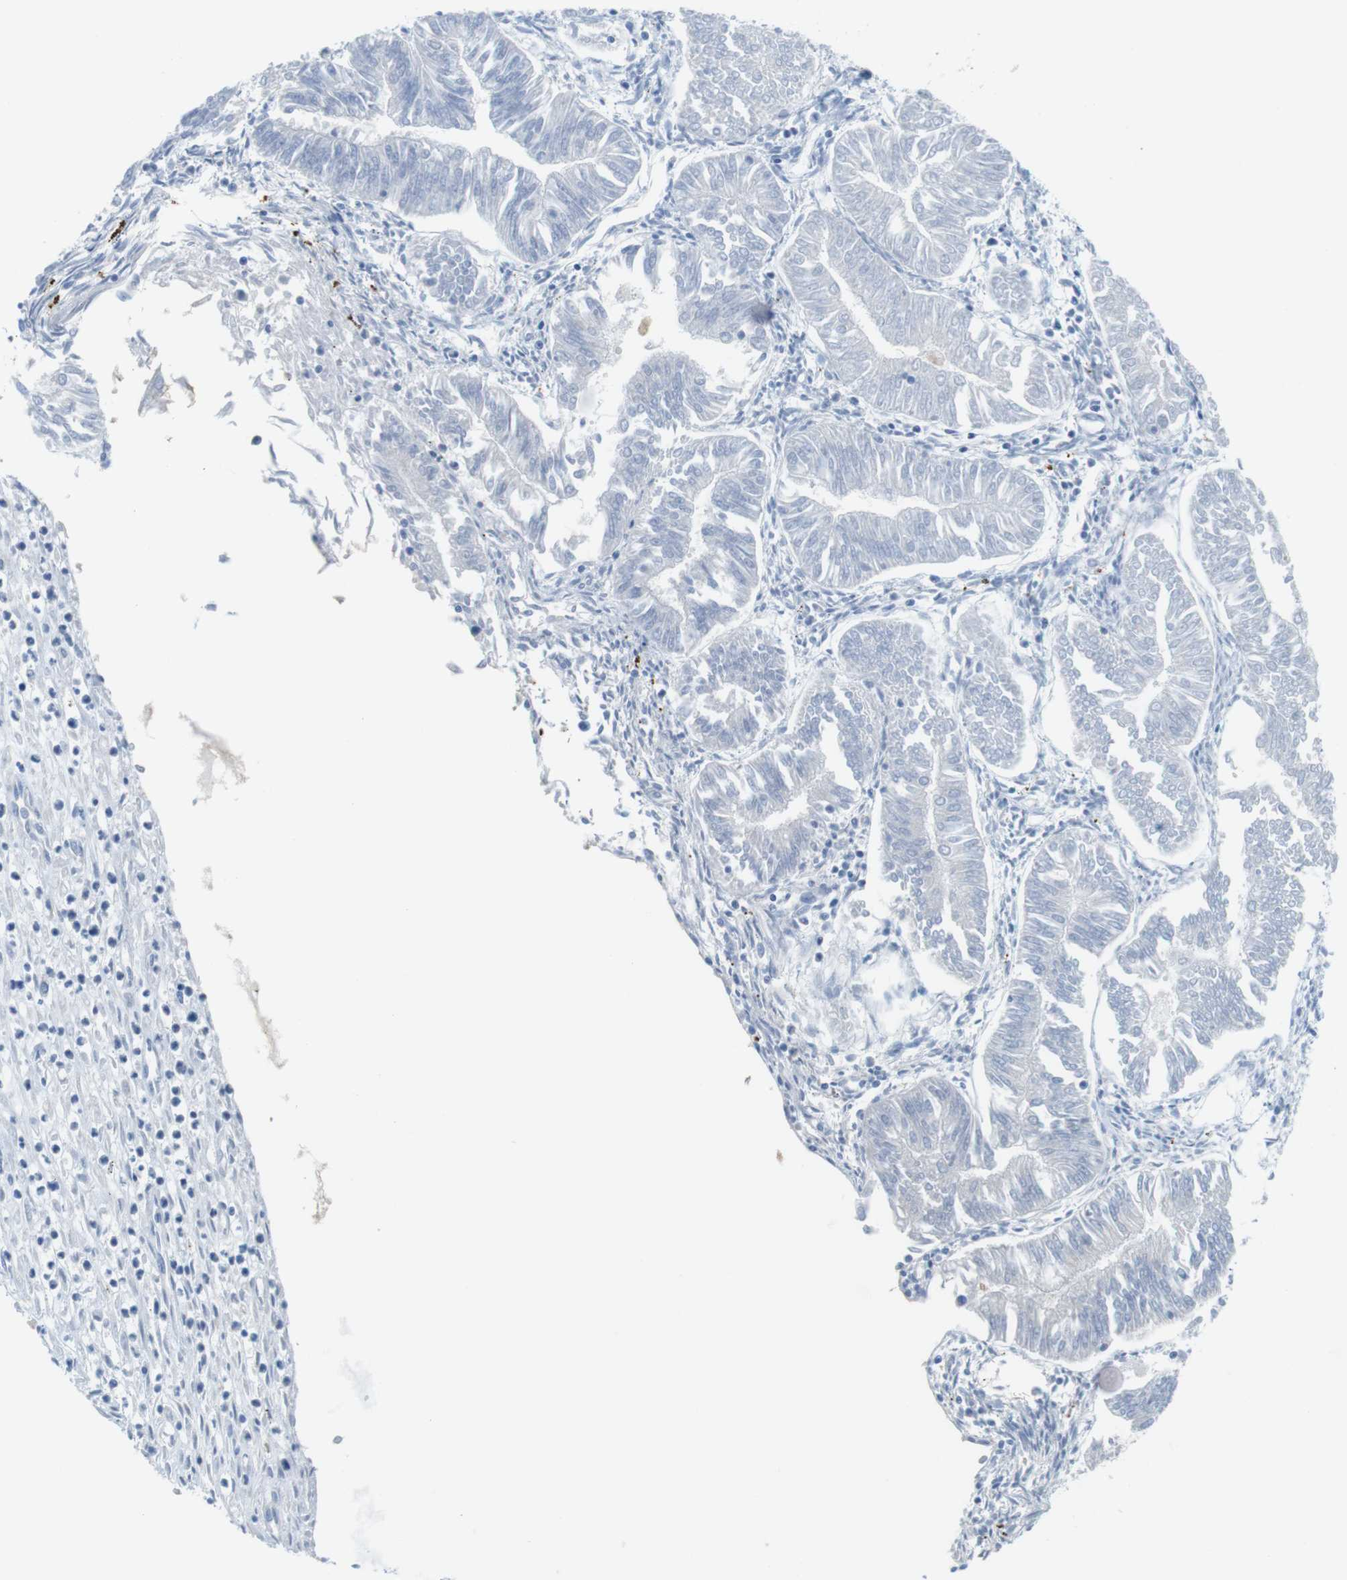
{"staining": {"intensity": "negative", "quantity": "none", "location": "none"}, "tissue": "endometrial cancer", "cell_type": "Tumor cells", "image_type": "cancer", "snomed": [{"axis": "morphology", "description": "Adenocarcinoma, NOS"}, {"axis": "topography", "description": "Endometrium"}], "caption": "This is an immunohistochemistry micrograph of human endometrial cancer (adenocarcinoma). There is no expression in tumor cells.", "gene": "YIPF1", "patient": {"sex": "female", "age": 53}}